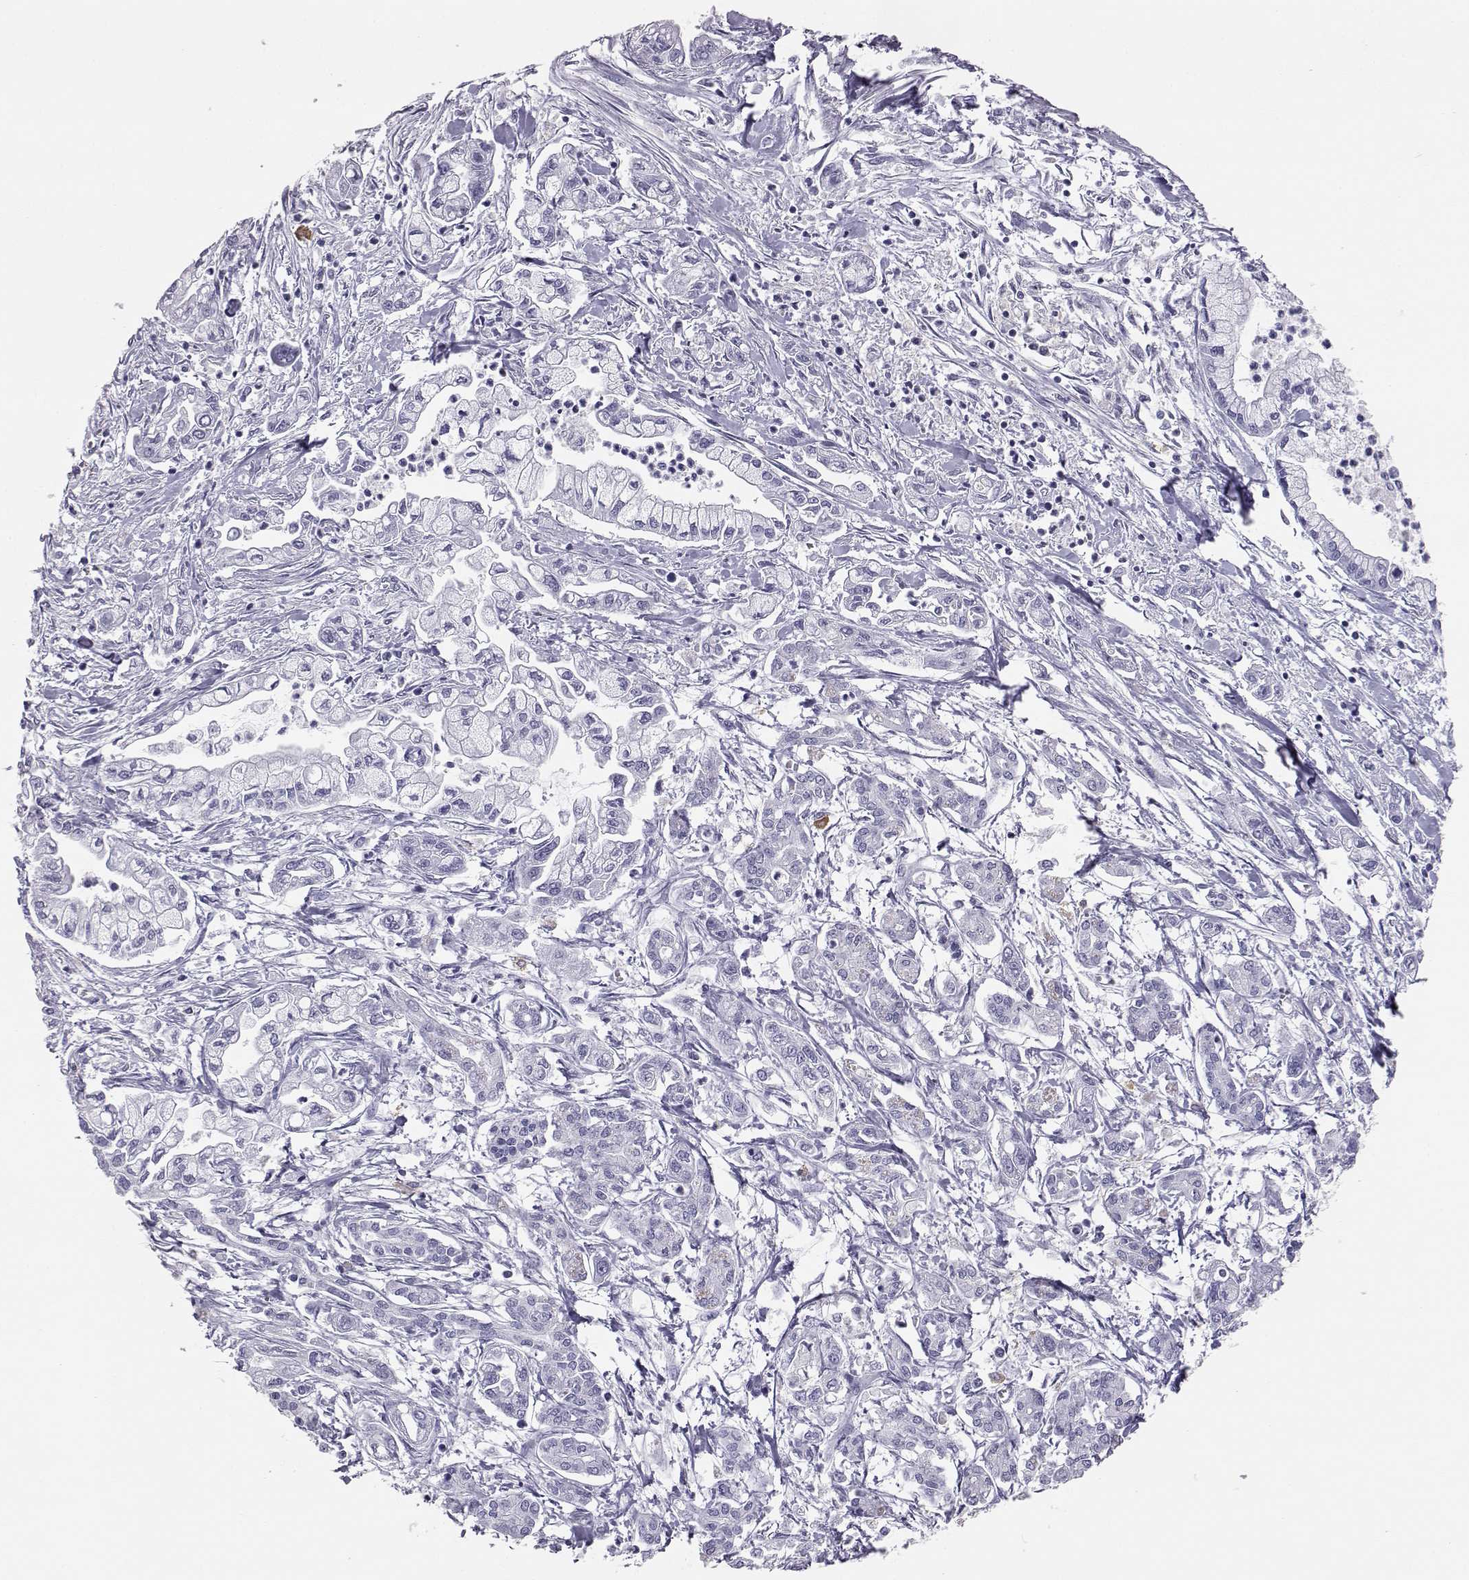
{"staining": {"intensity": "negative", "quantity": "none", "location": "none"}, "tissue": "pancreatic cancer", "cell_type": "Tumor cells", "image_type": "cancer", "snomed": [{"axis": "morphology", "description": "Adenocarcinoma, NOS"}, {"axis": "topography", "description": "Pancreas"}], "caption": "This is an immunohistochemistry (IHC) micrograph of pancreatic cancer (adenocarcinoma). There is no staining in tumor cells.", "gene": "ITLN2", "patient": {"sex": "male", "age": 54}}